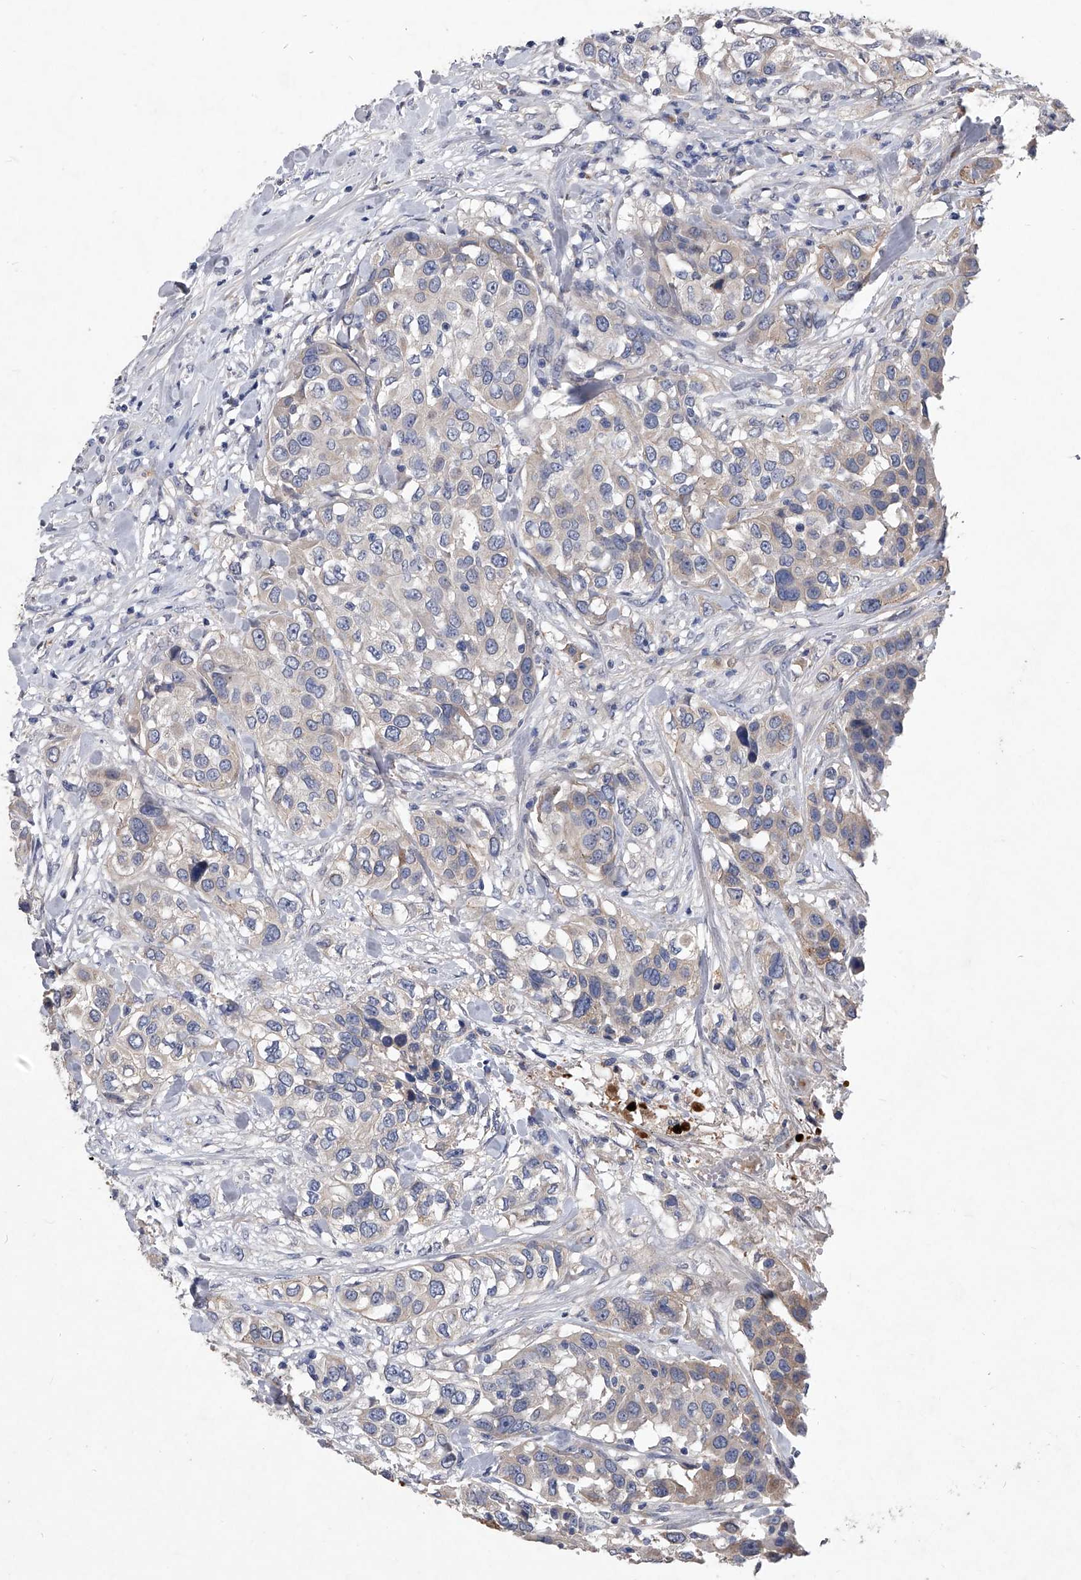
{"staining": {"intensity": "negative", "quantity": "none", "location": "none"}, "tissue": "urothelial cancer", "cell_type": "Tumor cells", "image_type": "cancer", "snomed": [{"axis": "morphology", "description": "Urothelial carcinoma, High grade"}, {"axis": "topography", "description": "Urinary bladder"}], "caption": "High magnification brightfield microscopy of urothelial carcinoma (high-grade) stained with DAB (brown) and counterstained with hematoxylin (blue): tumor cells show no significant expression. Nuclei are stained in blue.", "gene": "C5", "patient": {"sex": "female", "age": 80}}